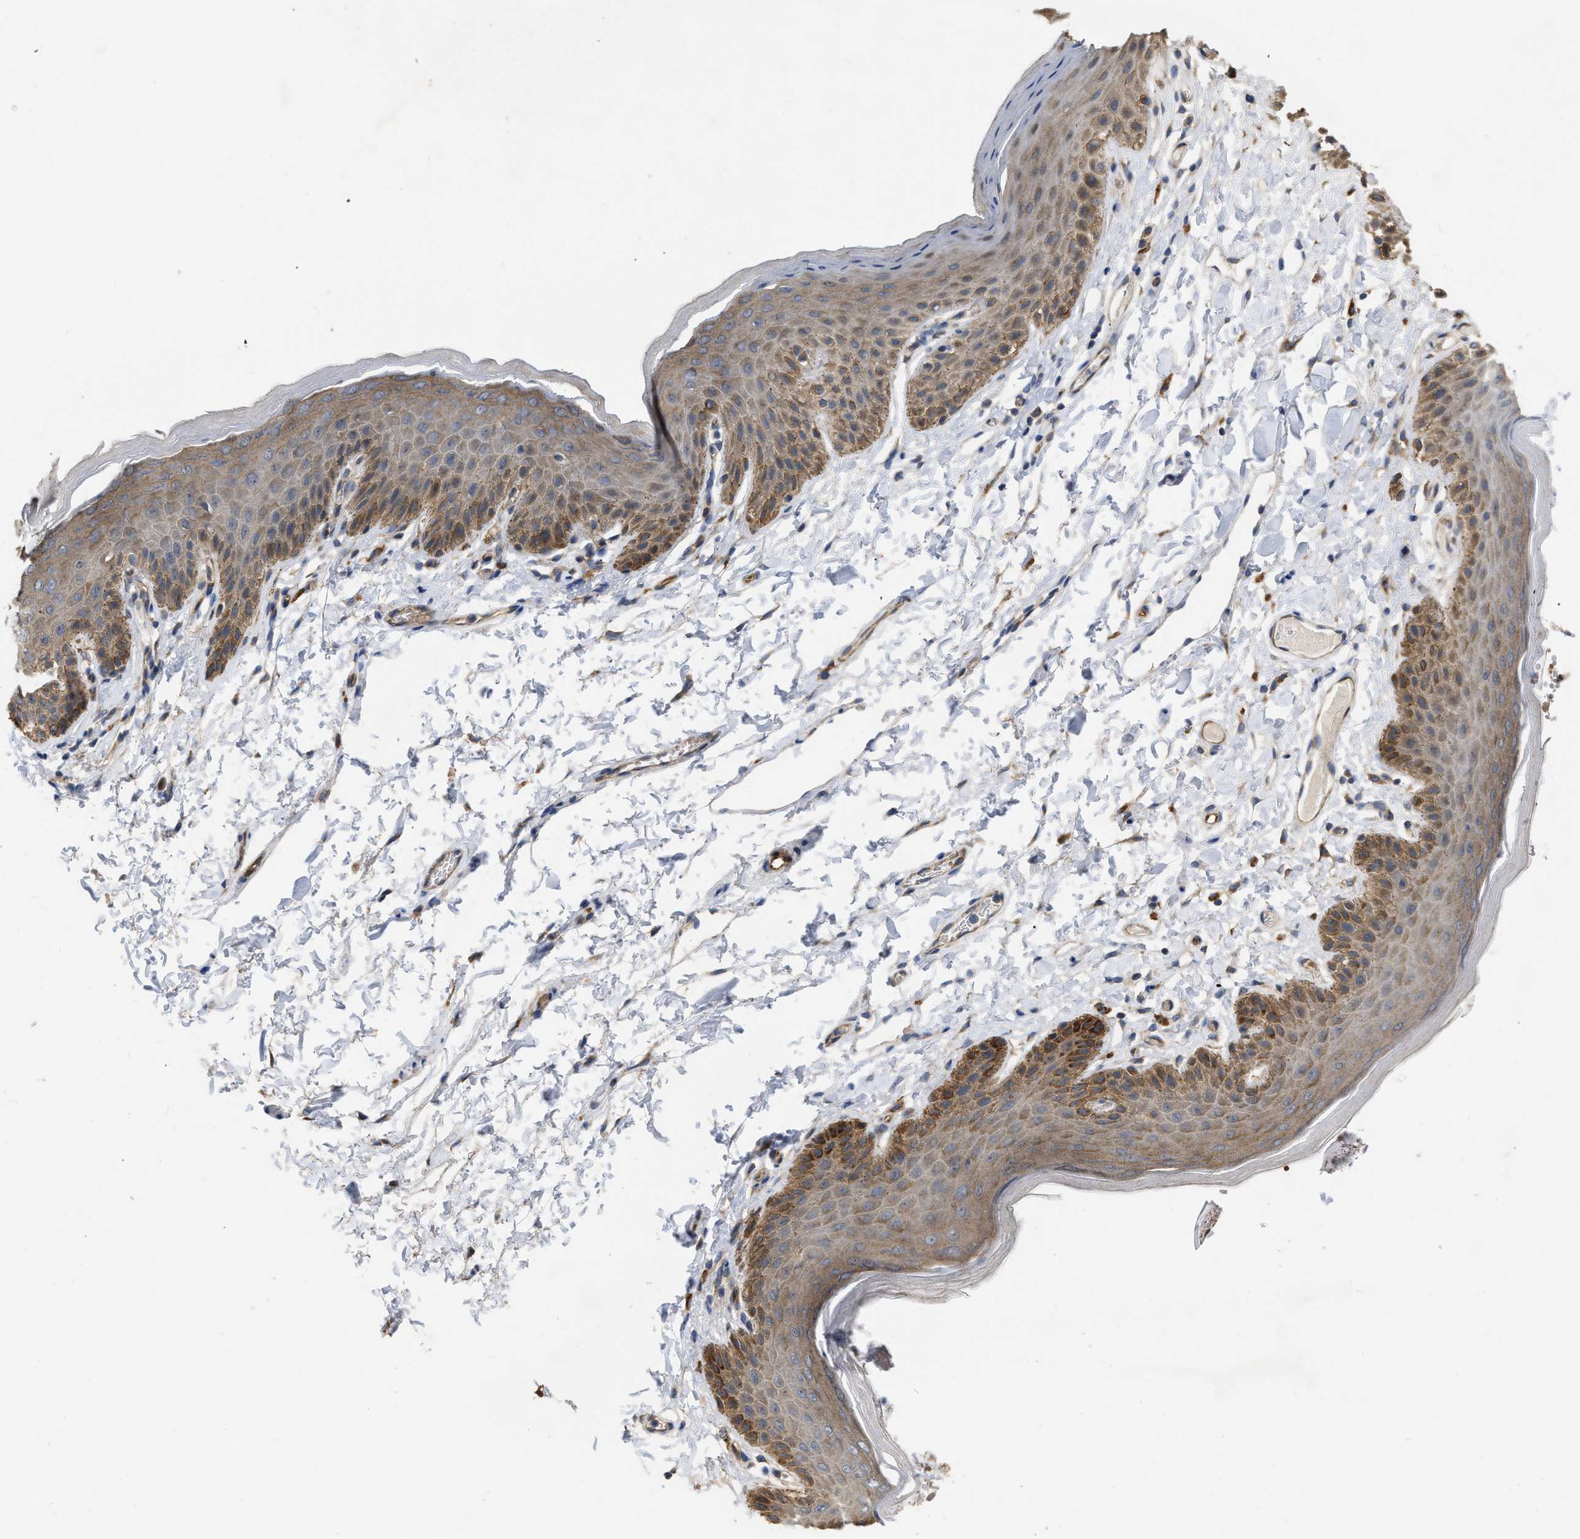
{"staining": {"intensity": "moderate", "quantity": "25%-75%", "location": "cytoplasmic/membranous"}, "tissue": "skin", "cell_type": "Epidermal cells", "image_type": "normal", "snomed": [{"axis": "morphology", "description": "Normal tissue, NOS"}, {"axis": "topography", "description": "Anal"}], "caption": "Skin stained with DAB immunohistochemistry (IHC) shows medium levels of moderate cytoplasmic/membranous expression in approximately 25%-75% of epidermal cells. The protein of interest is stained brown, and the nuclei are stained in blue (DAB (3,3'-diaminobenzidine) IHC with brightfield microscopy, high magnification).", "gene": "SLC4A11", "patient": {"sex": "male", "age": 44}}